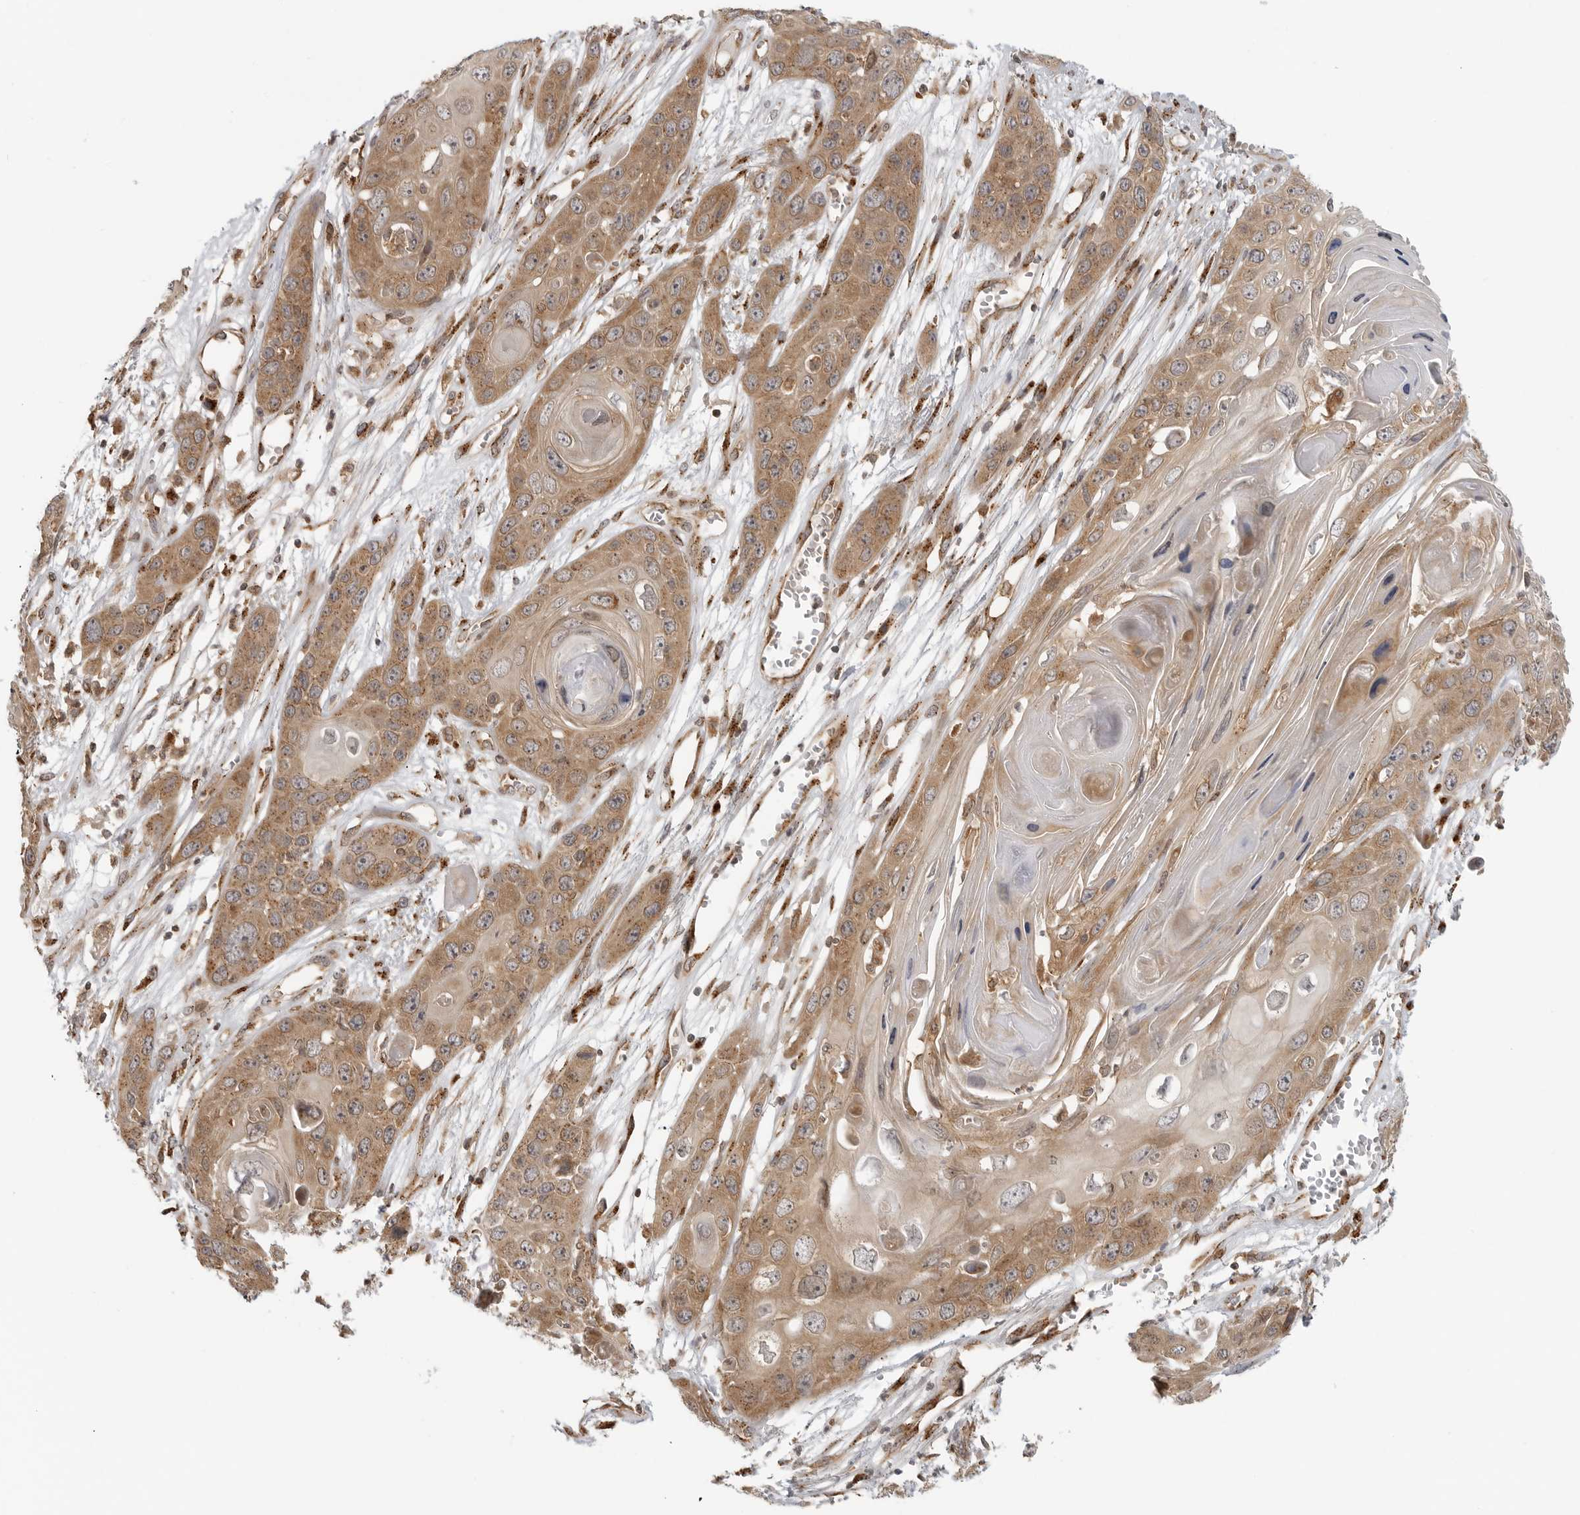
{"staining": {"intensity": "moderate", "quantity": ">75%", "location": "cytoplasmic/membranous"}, "tissue": "skin cancer", "cell_type": "Tumor cells", "image_type": "cancer", "snomed": [{"axis": "morphology", "description": "Squamous cell carcinoma, NOS"}, {"axis": "topography", "description": "Skin"}], "caption": "Human skin cancer (squamous cell carcinoma) stained with a protein marker exhibits moderate staining in tumor cells.", "gene": "COPA", "patient": {"sex": "male", "age": 55}}